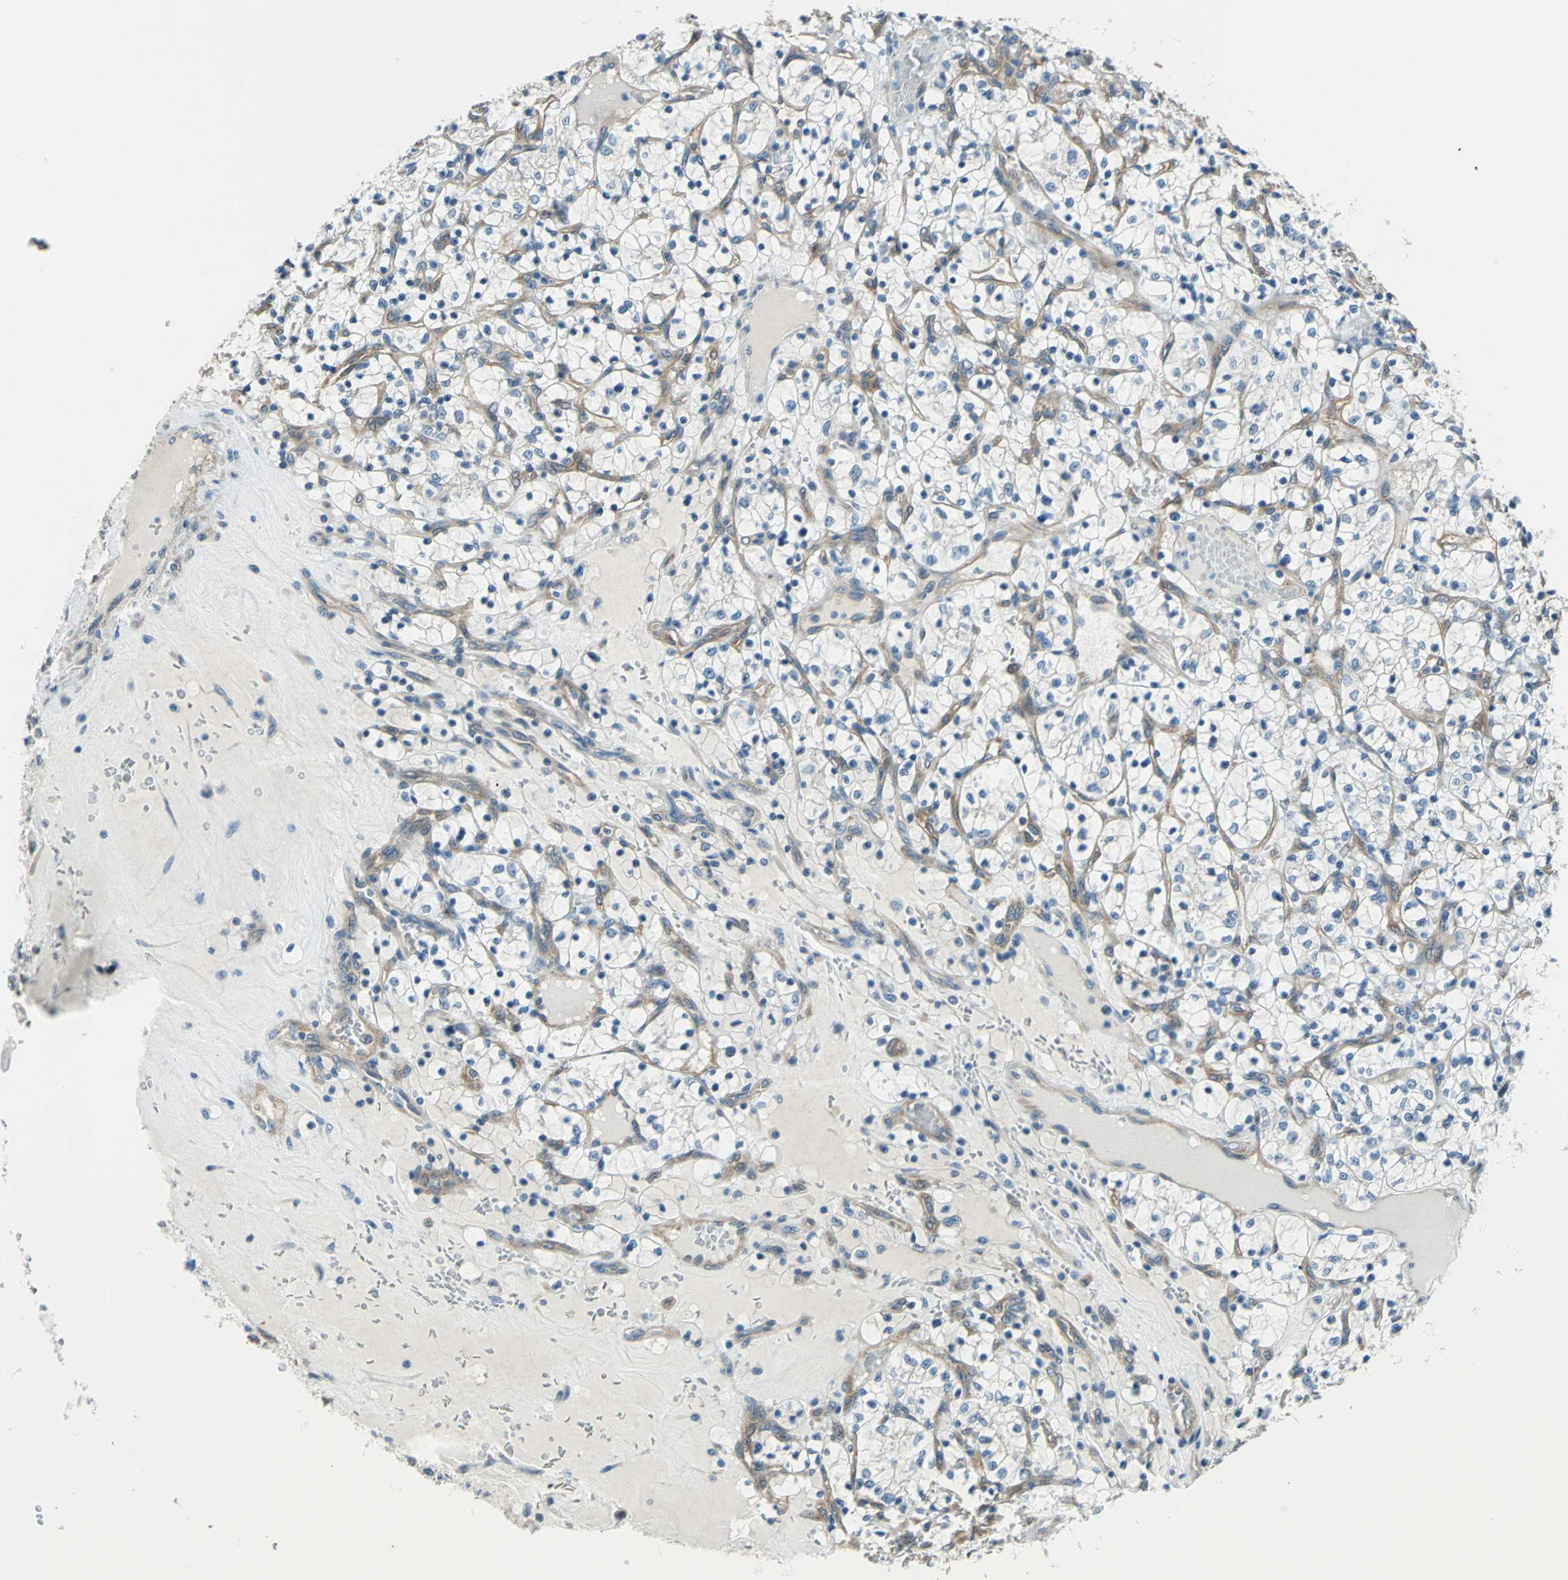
{"staining": {"intensity": "negative", "quantity": "none", "location": "none"}, "tissue": "renal cancer", "cell_type": "Tumor cells", "image_type": "cancer", "snomed": [{"axis": "morphology", "description": "Adenocarcinoma, NOS"}, {"axis": "topography", "description": "Kidney"}], "caption": "Tumor cells are negative for brown protein staining in renal adenocarcinoma.", "gene": "CDC42EP1", "patient": {"sex": "female", "age": 69}}